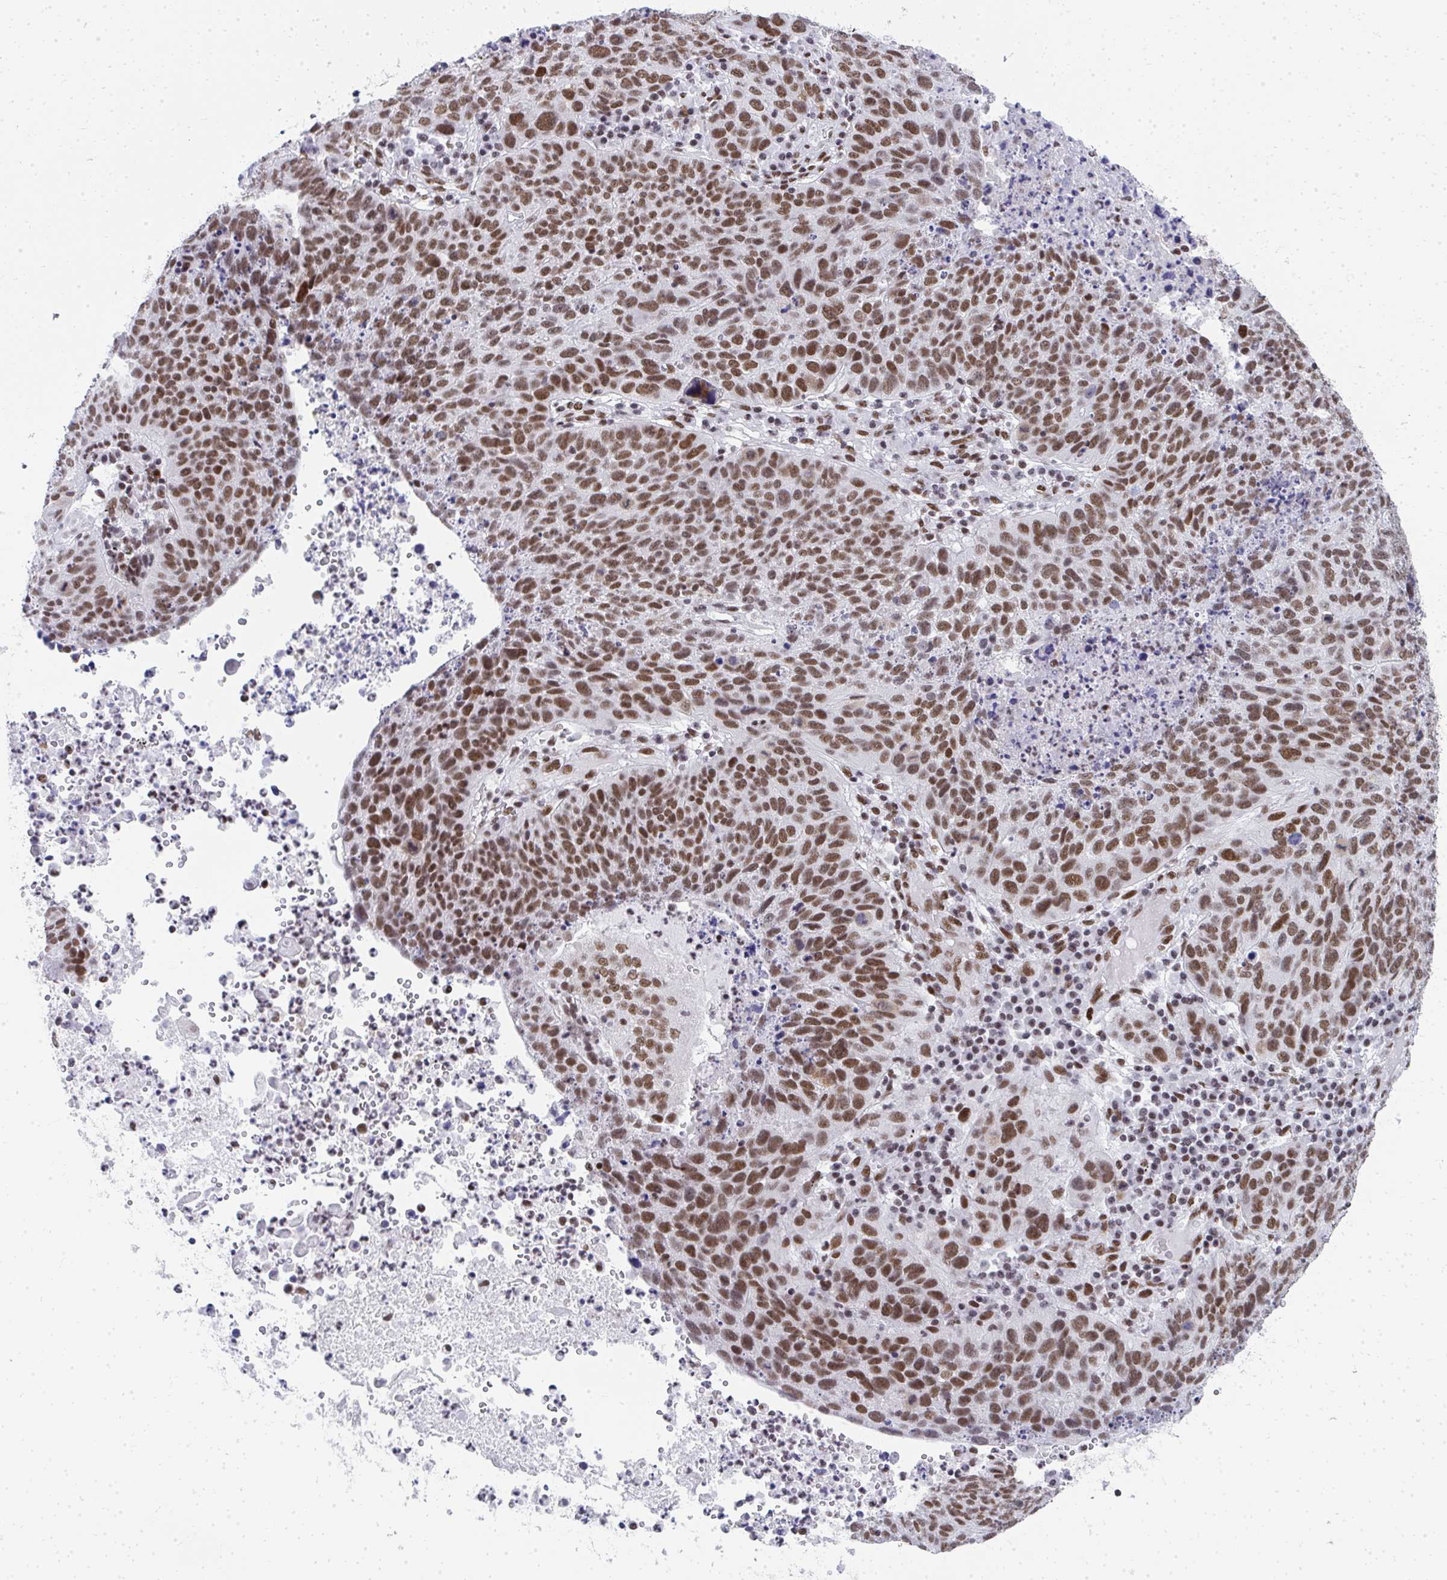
{"staining": {"intensity": "strong", "quantity": ">75%", "location": "nuclear"}, "tissue": "lung cancer", "cell_type": "Tumor cells", "image_type": "cancer", "snomed": [{"axis": "morphology", "description": "Squamous cell carcinoma, NOS"}, {"axis": "topography", "description": "Lung"}], "caption": "Protein staining of lung cancer (squamous cell carcinoma) tissue reveals strong nuclear staining in about >75% of tumor cells. (IHC, brightfield microscopy, high magnification).", "gene": "CREBBP", "patient": {"sex": "male", "age": 63}}